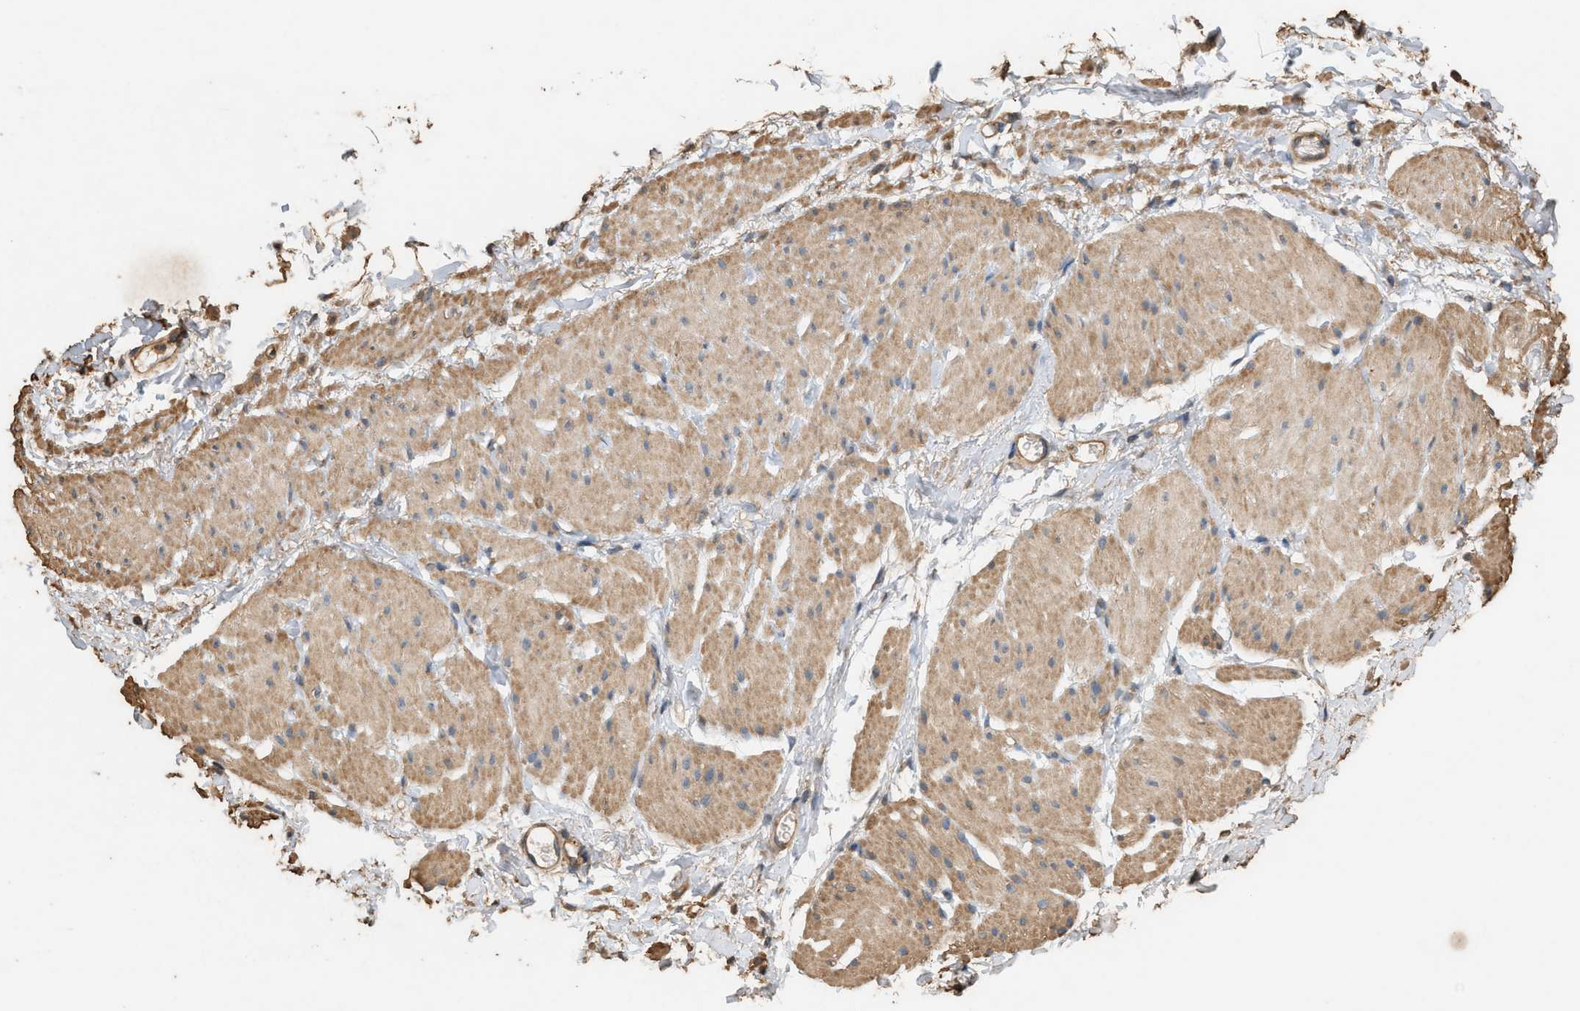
{"staining": {"intensity": "weak", "quantity": ">75%", "location": "cytoplasmic/membranous"}, "tissue": "smooth muscle", "cell_type": "Smooth muscle cells", "image_type": "normal", "snomed": [{"axis": "morphology", "description": "Normal tissue, NOS"}, {"axis": "topography", "description": "Smooth muscle"}], "caption": "Immunohistochemistry histopathology image of normal human smooth muscle stained for a protein (brown), which exhibits low levels of weak cytoplasmic/membranous staining in approximately >75% of smooth muscle cells.", "gene": "DCAF7", "patient": {"sex": "male", "age": 16}}